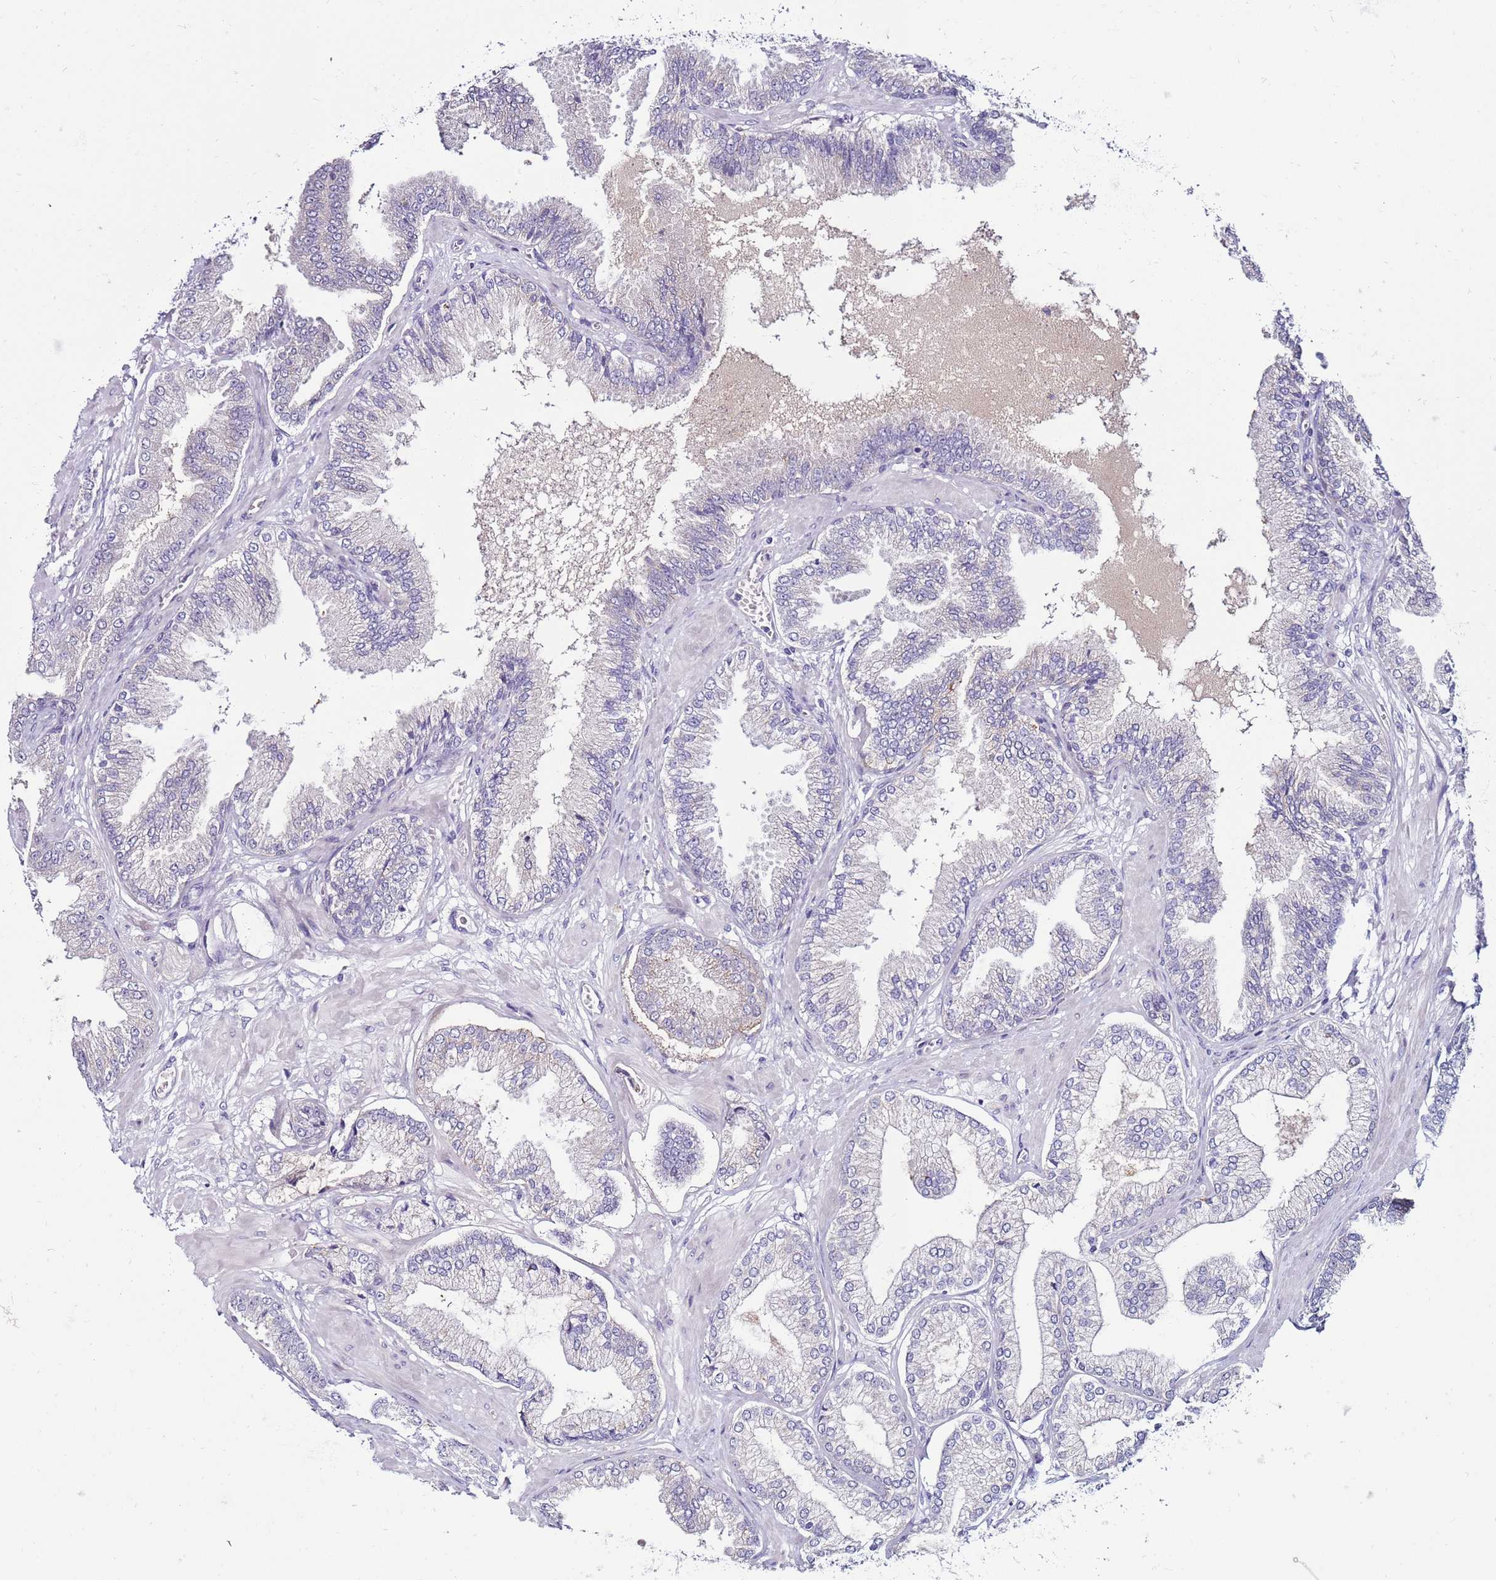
{"staining": {"intensity": "negative", "quantity": "none", "location": "none"}, "tissue": "prostate cancer", "cell_type": "Tumor cells", "image_type": "cancer", "snomed": [{"axis": "morphology", "description": "Adenocarcinoma, Low grade"}, {"axis": "topography", "description": "Prostate"}], "caption": "High magnification brightfield microscopy of prostate cancer stained with DAB (brown) and counterstained with hematoxylin (blue): tumor cells show no significant positivity. (Stains: DAB immunohistochemistry with hematoxylin counter stain, Microscopy: brightfield microscopy at high magnification).", "gene": "GPN3", "patient": {"sex": "male", "age": 55}}